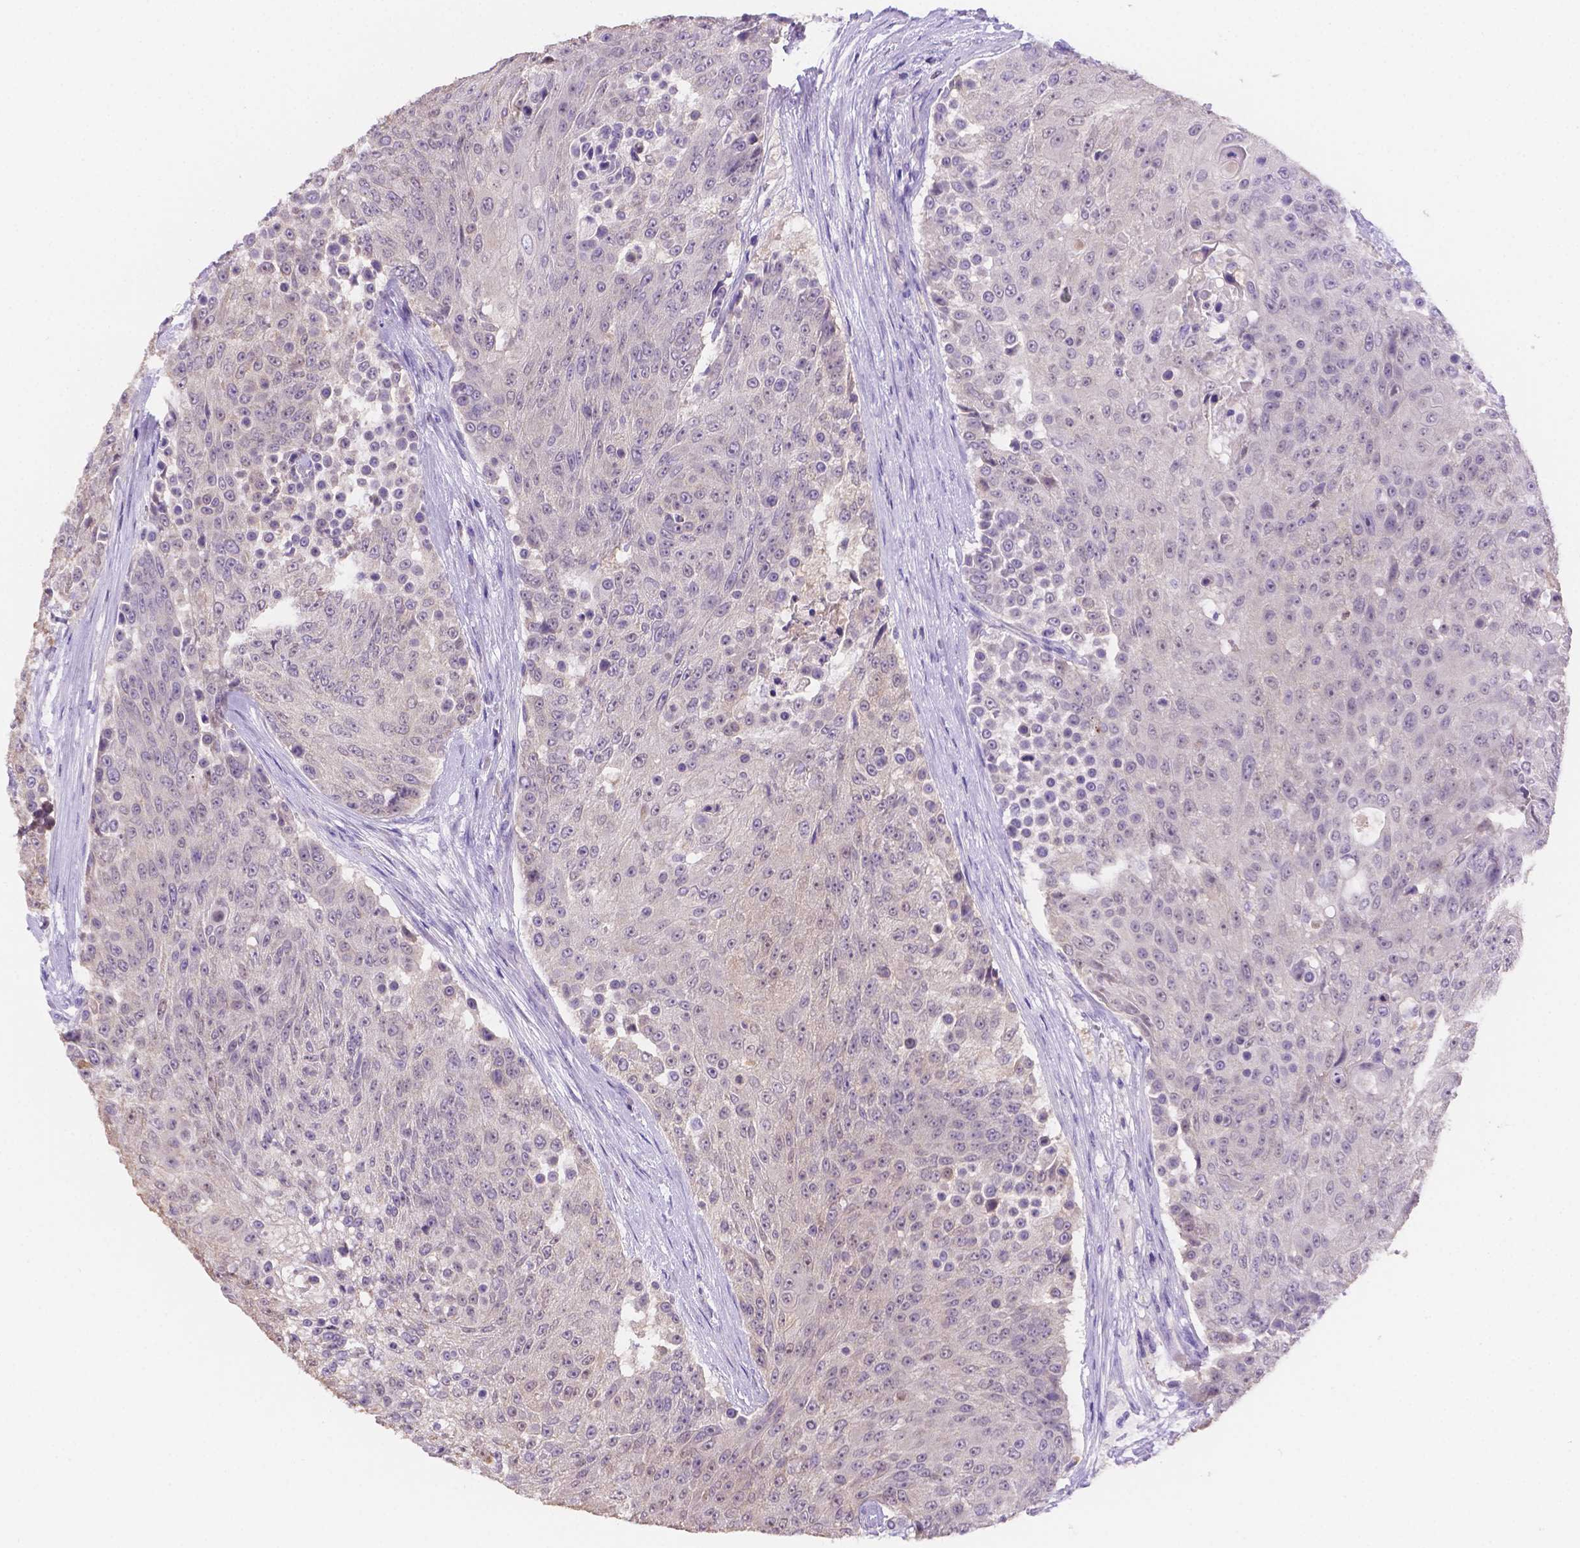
{"staining": {"intensity": "negative", "quantity": "none", "location": "none"}, "tissue": "urothelial cancer", "cell_type": "Tumor cells", "image_type": "cancer", "snomed": [{"axis": "morphology", "description": "Urothelial carcinoma, High grade"}, {"axis": "topography", "description": "Urinary bladder"}], "caption": "High magnification brightfield microscopy of urothelial cancer stained with DAB (brown) and counterstained with hematoxylin (blue): tumor cells show no significant staining.", "gene": "NXPE2", "patient": {"sex": "female", "age": 63}}